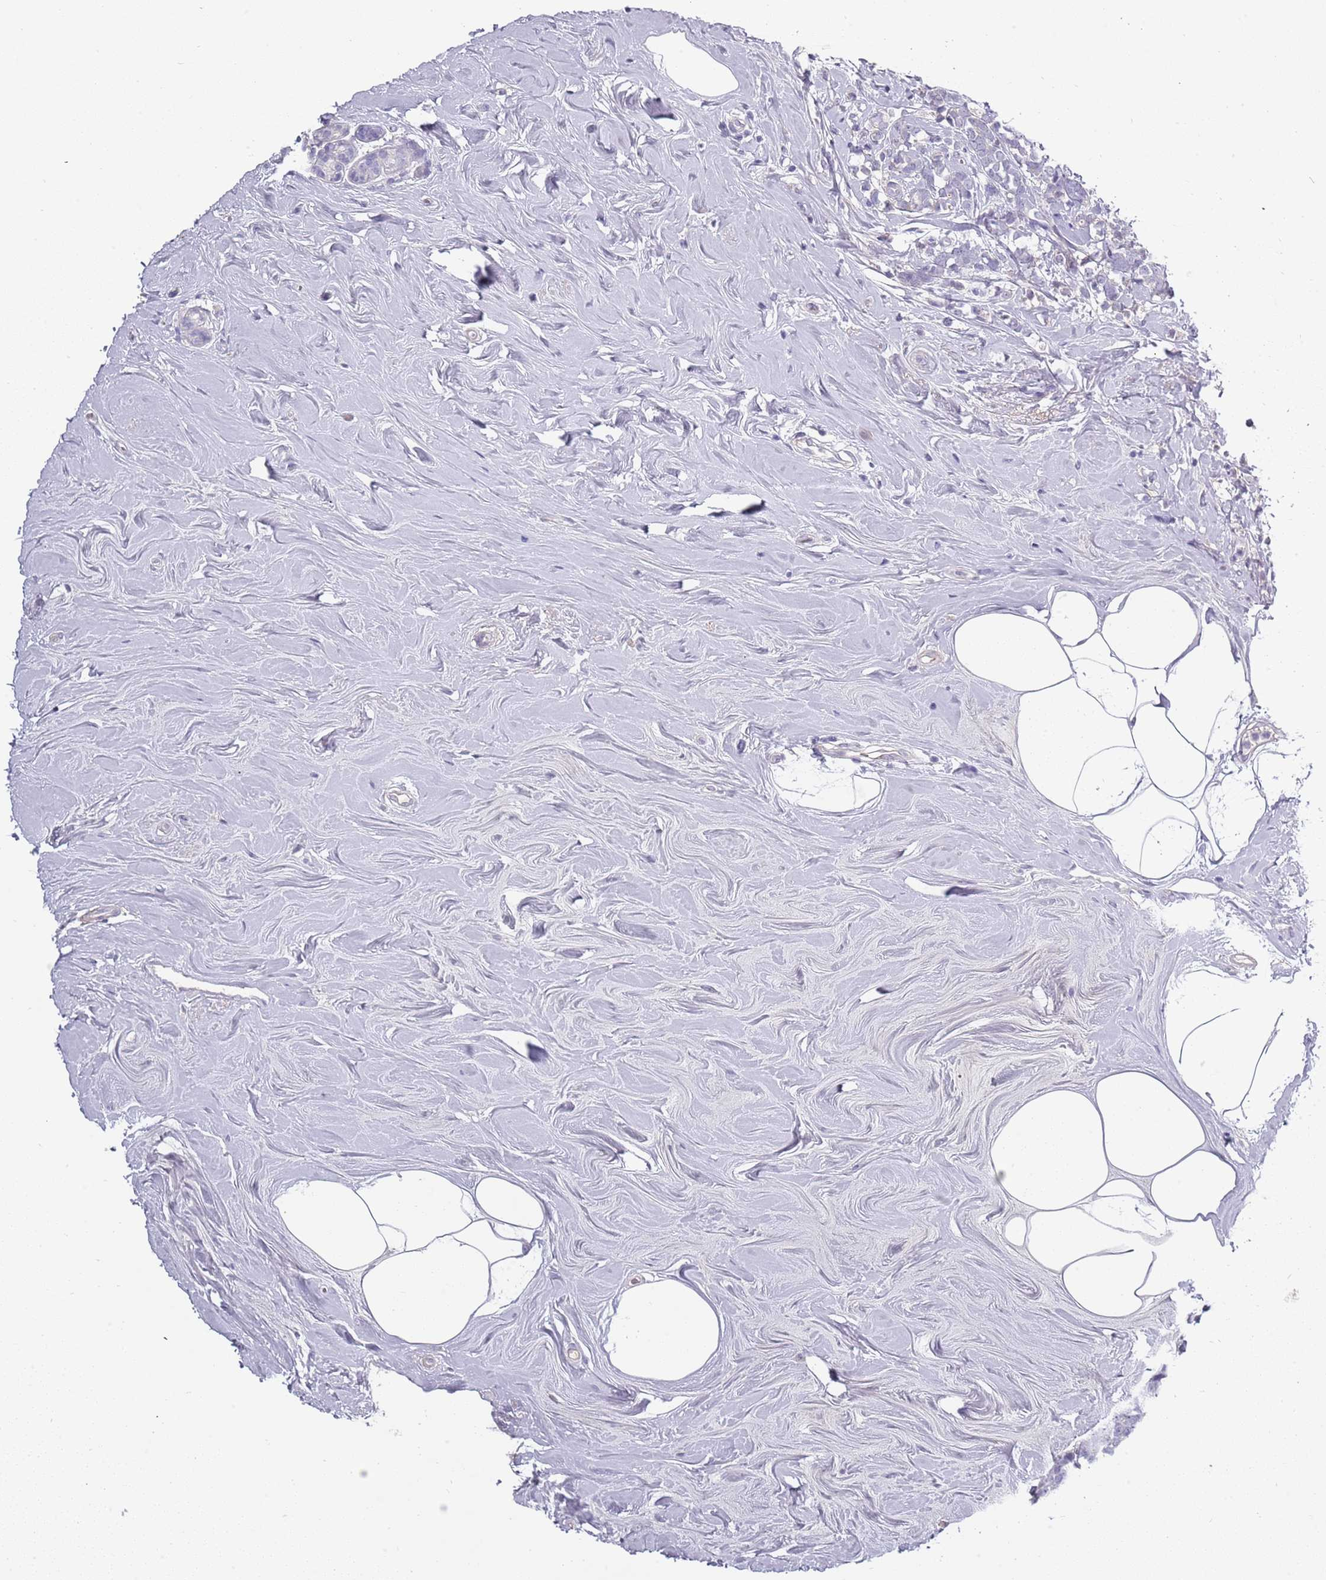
{"staining": {"intensity": "negative", "quantity": "none", "location": "none"}, "tissue": "breast cancer", "cell_type": "Tumor cells", "image_type": "cancer", "snomed": [{"axis": "morphology", "description": "Lobular carcinoma"}, {"axis": "topography", "description": "Breast"}], "caption": "Tumor cells show no significant protein expression in breast lobular carcinoma.", "gene": "TNFRSF6B", "patient": {"sex": "female", "age": 58}}